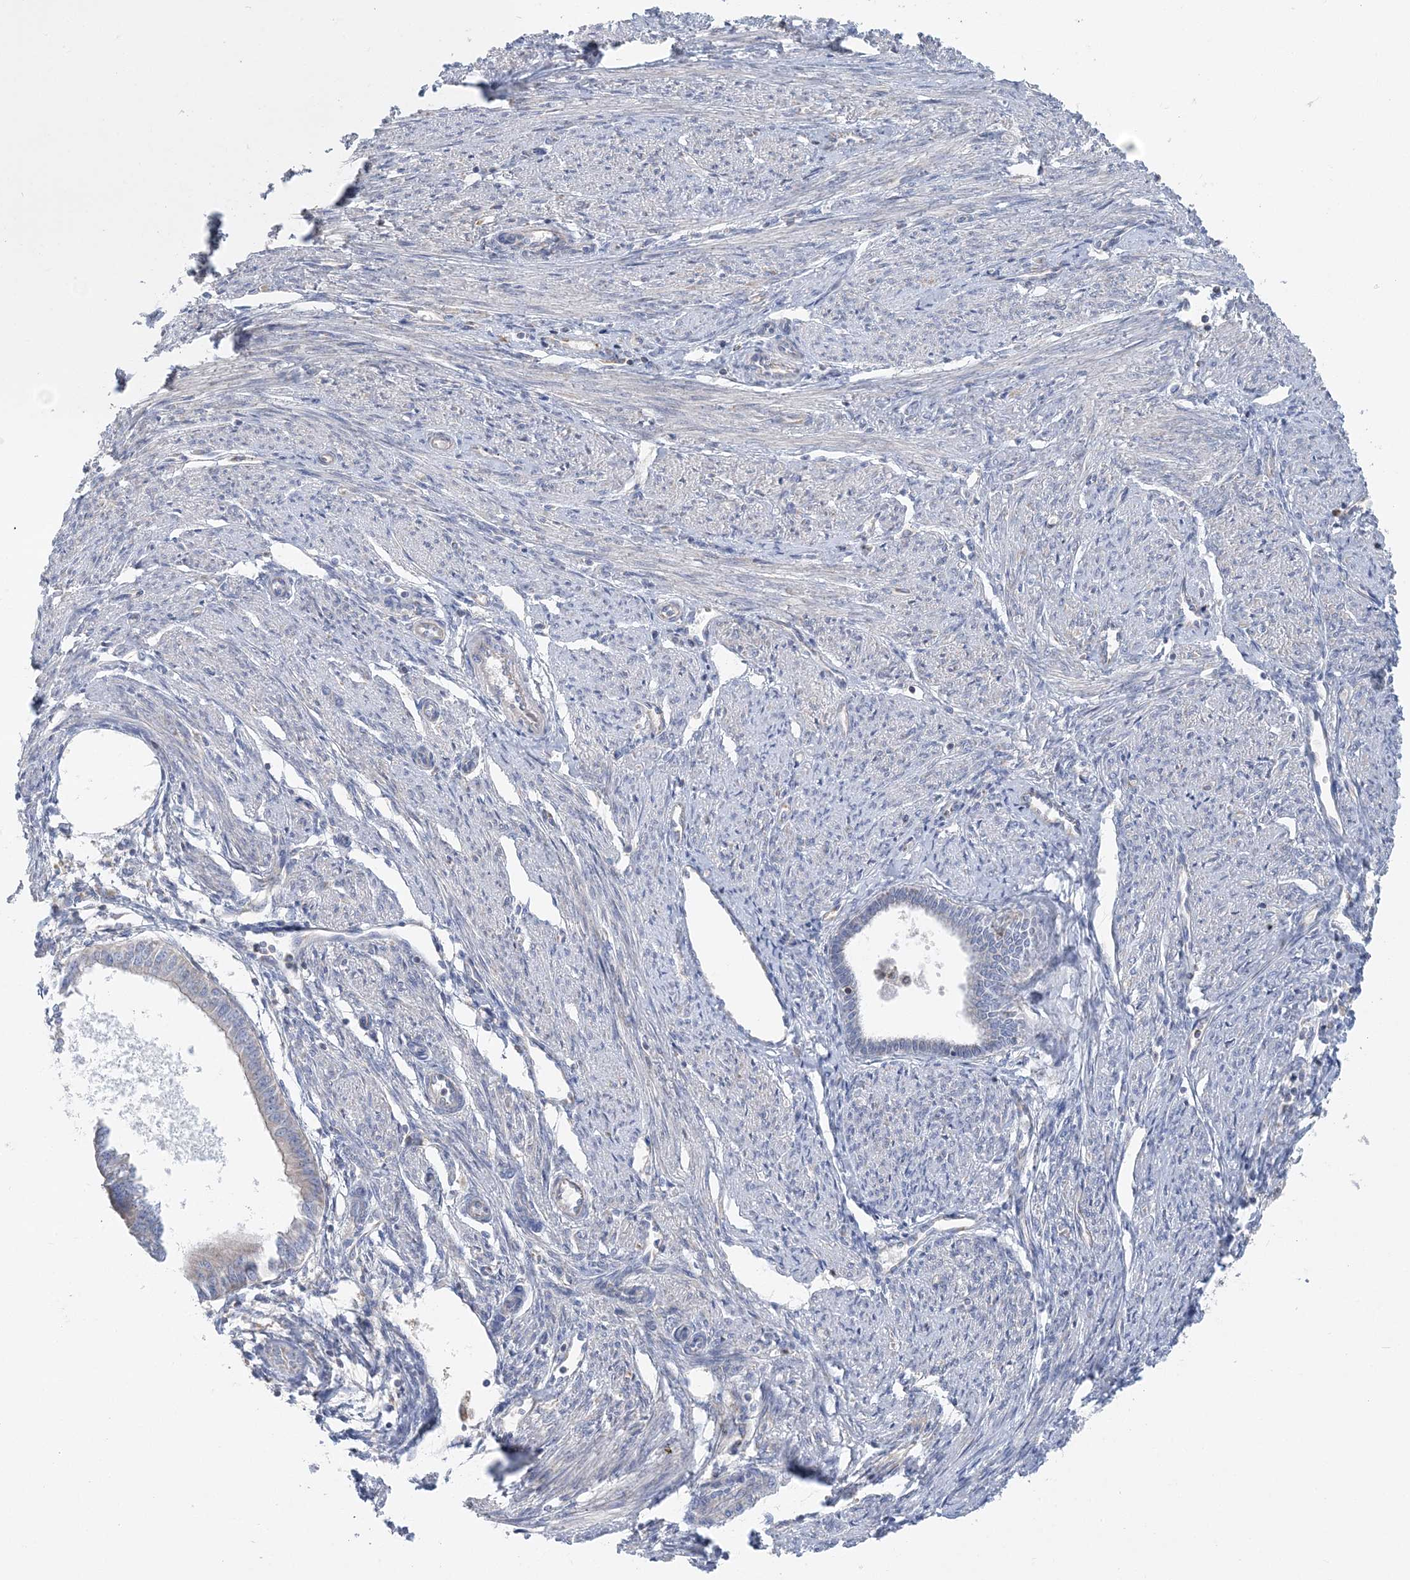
{"staining": {"intensity": "weak", "quantity": "25%-75%", "location": "cytoplasmic/membranous"}, "tissue": "endometrial cancer", "cell_type": "Tumor cells", "image_type": "cancer", "snomed": [{"axis": "morphology", "description": "Adenocarcinoma, NOS"}, {"axis": "topography", "description": "Endometrium"}], "caption": "DAB (3,3'-diaminobenzidine) immunohistochemical staining of human endometrial cancer (adenocarcinoma) displays weak cytoplasmic/membranous protein expression in approximately 25%-75% of tumor cells.", "gene": "FAM114A2", "patient": {"sex": "female", "age": 58}}